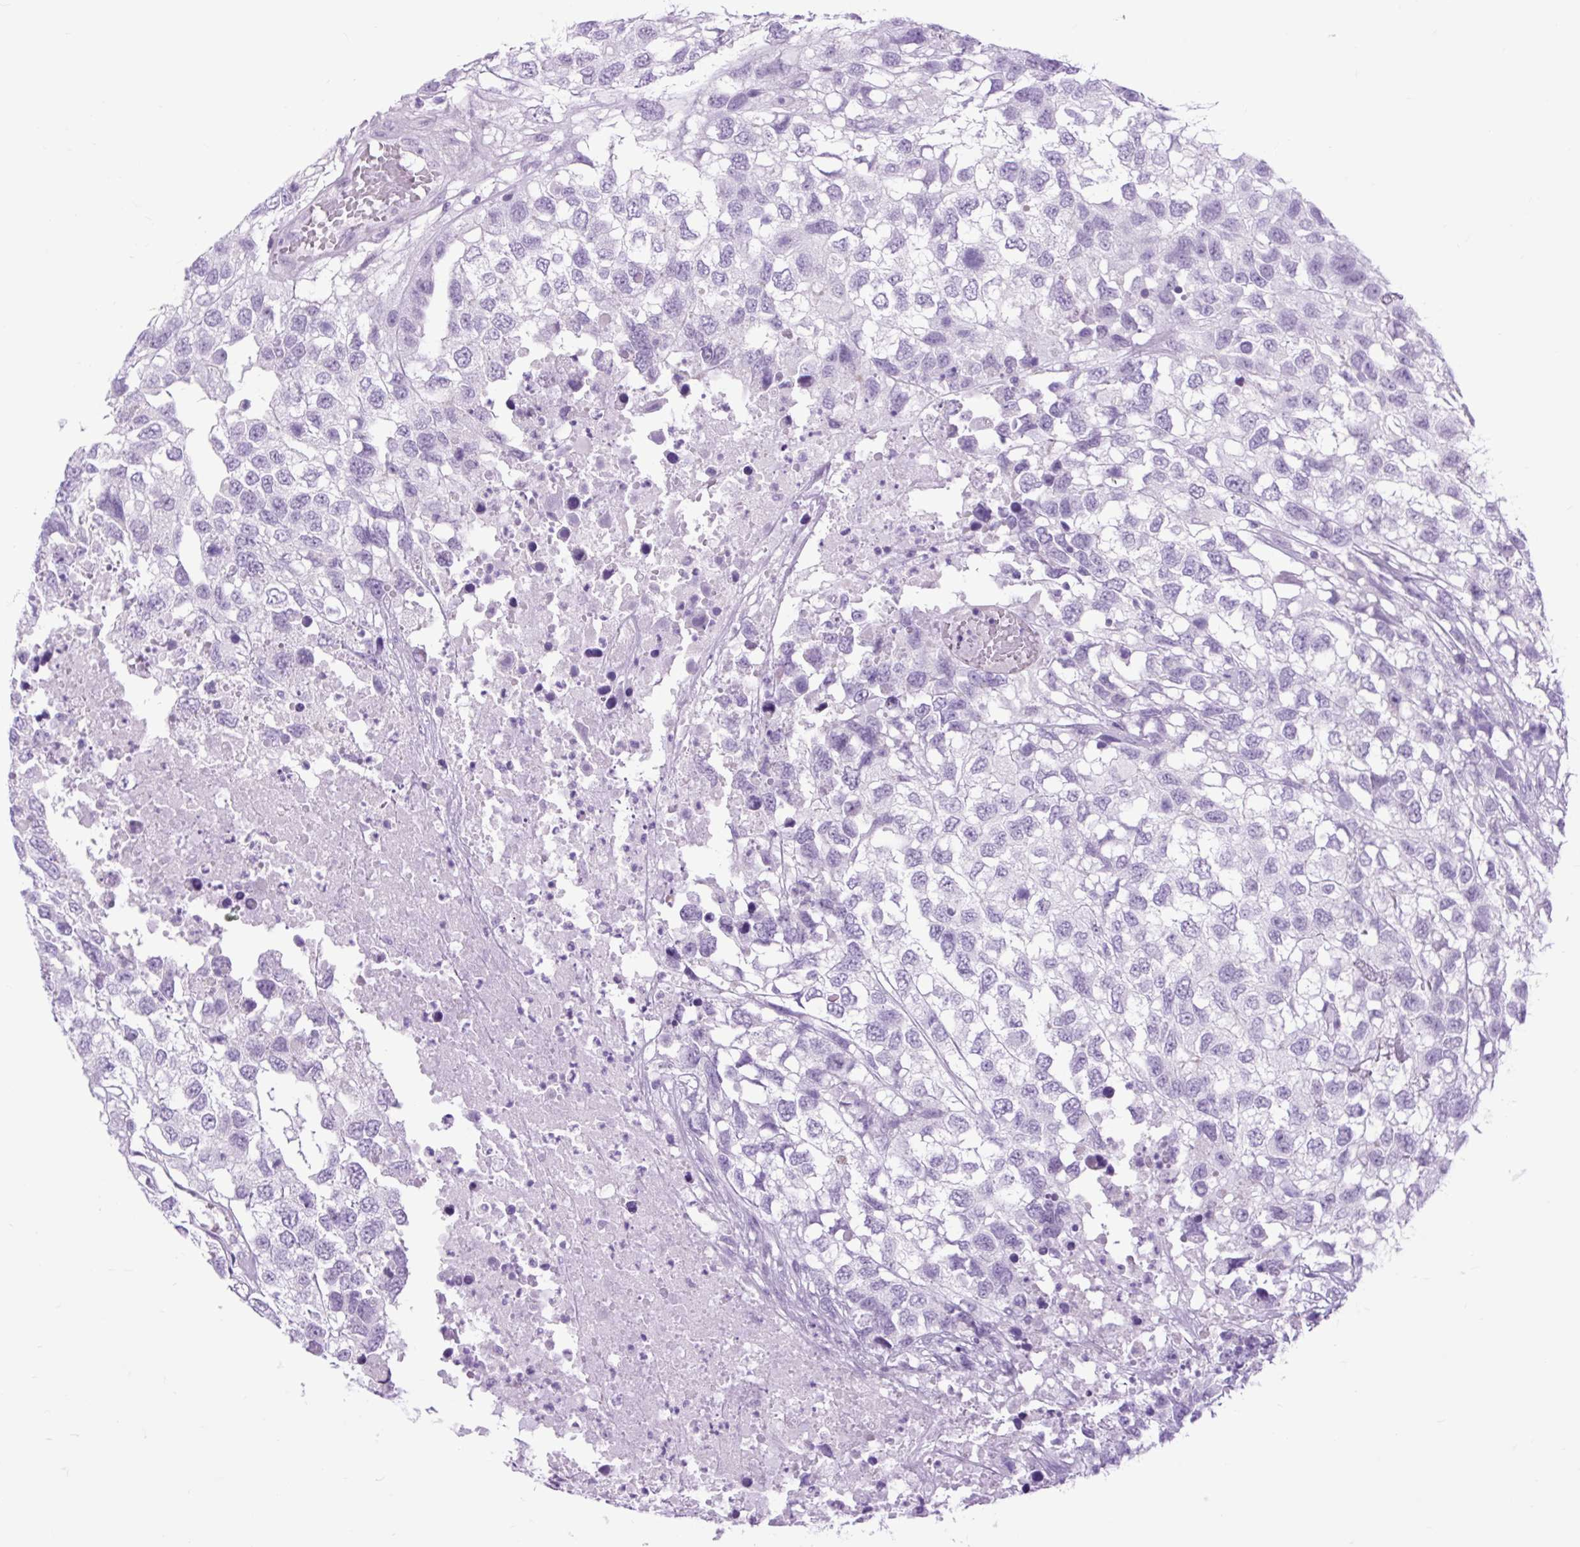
{"staining": {"intensity": "negative", "quantity": "none", "location": "none"}, "tissue": "testis cancer", "cell_type": "Tumor cells", "image_type": "cancer", "snomed": [{"axis": "morphology", "description": "Carcinoma, Embryonal, NOS"}, {"axis": "topography", "description": "Testis"}], "caption": "Tumor cells are negative for protein expression in human testis cancer (embryonal carcinoma).", "gene": "DPP6", "patient": {"sex": "male", "age": 83}}